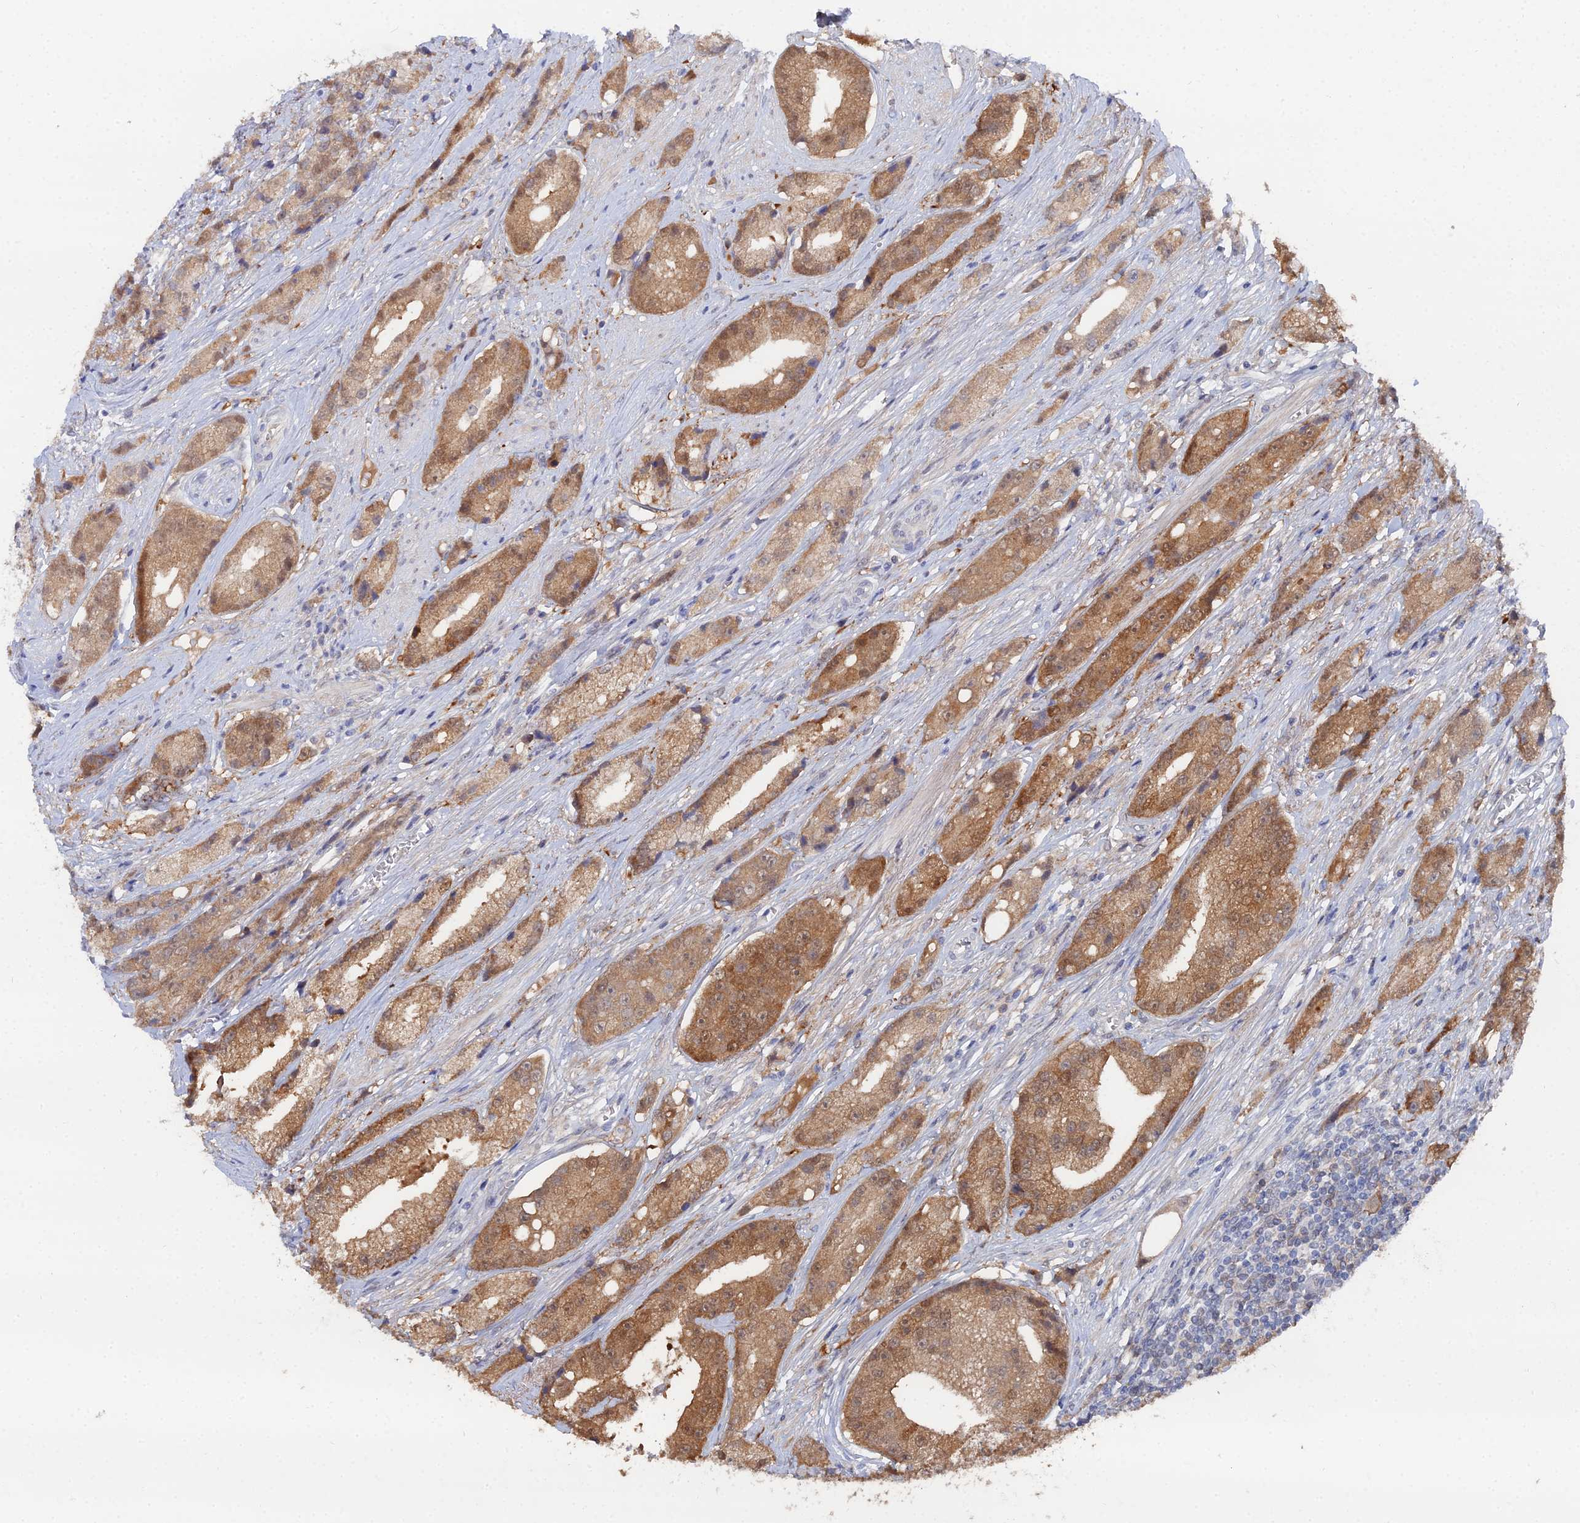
{"staining": {"intensity": "moderate", "quantity": ">75%", "location": "cytoplasmic/membranous"}, "tissue": "prostate cancer", "cell_type": "Tumor cells", "image_type": "cancer", "snomed": [{"axis": "morphology", "description": "Adenocarcinoma, High grade"}, {"axis": "topography", "description": "Prostate"}], "caption": "This image exhibits prostate high-grade adenocarcinoma stained with immunohistochemistry to label a protein in brown. The cytoplasmic/membranous of tumor cells show moderate positivity for the protein. Nuclei are counter-stained blue.", "gene": "THAP4", "patient": {"sex": "male", "age": 74}}